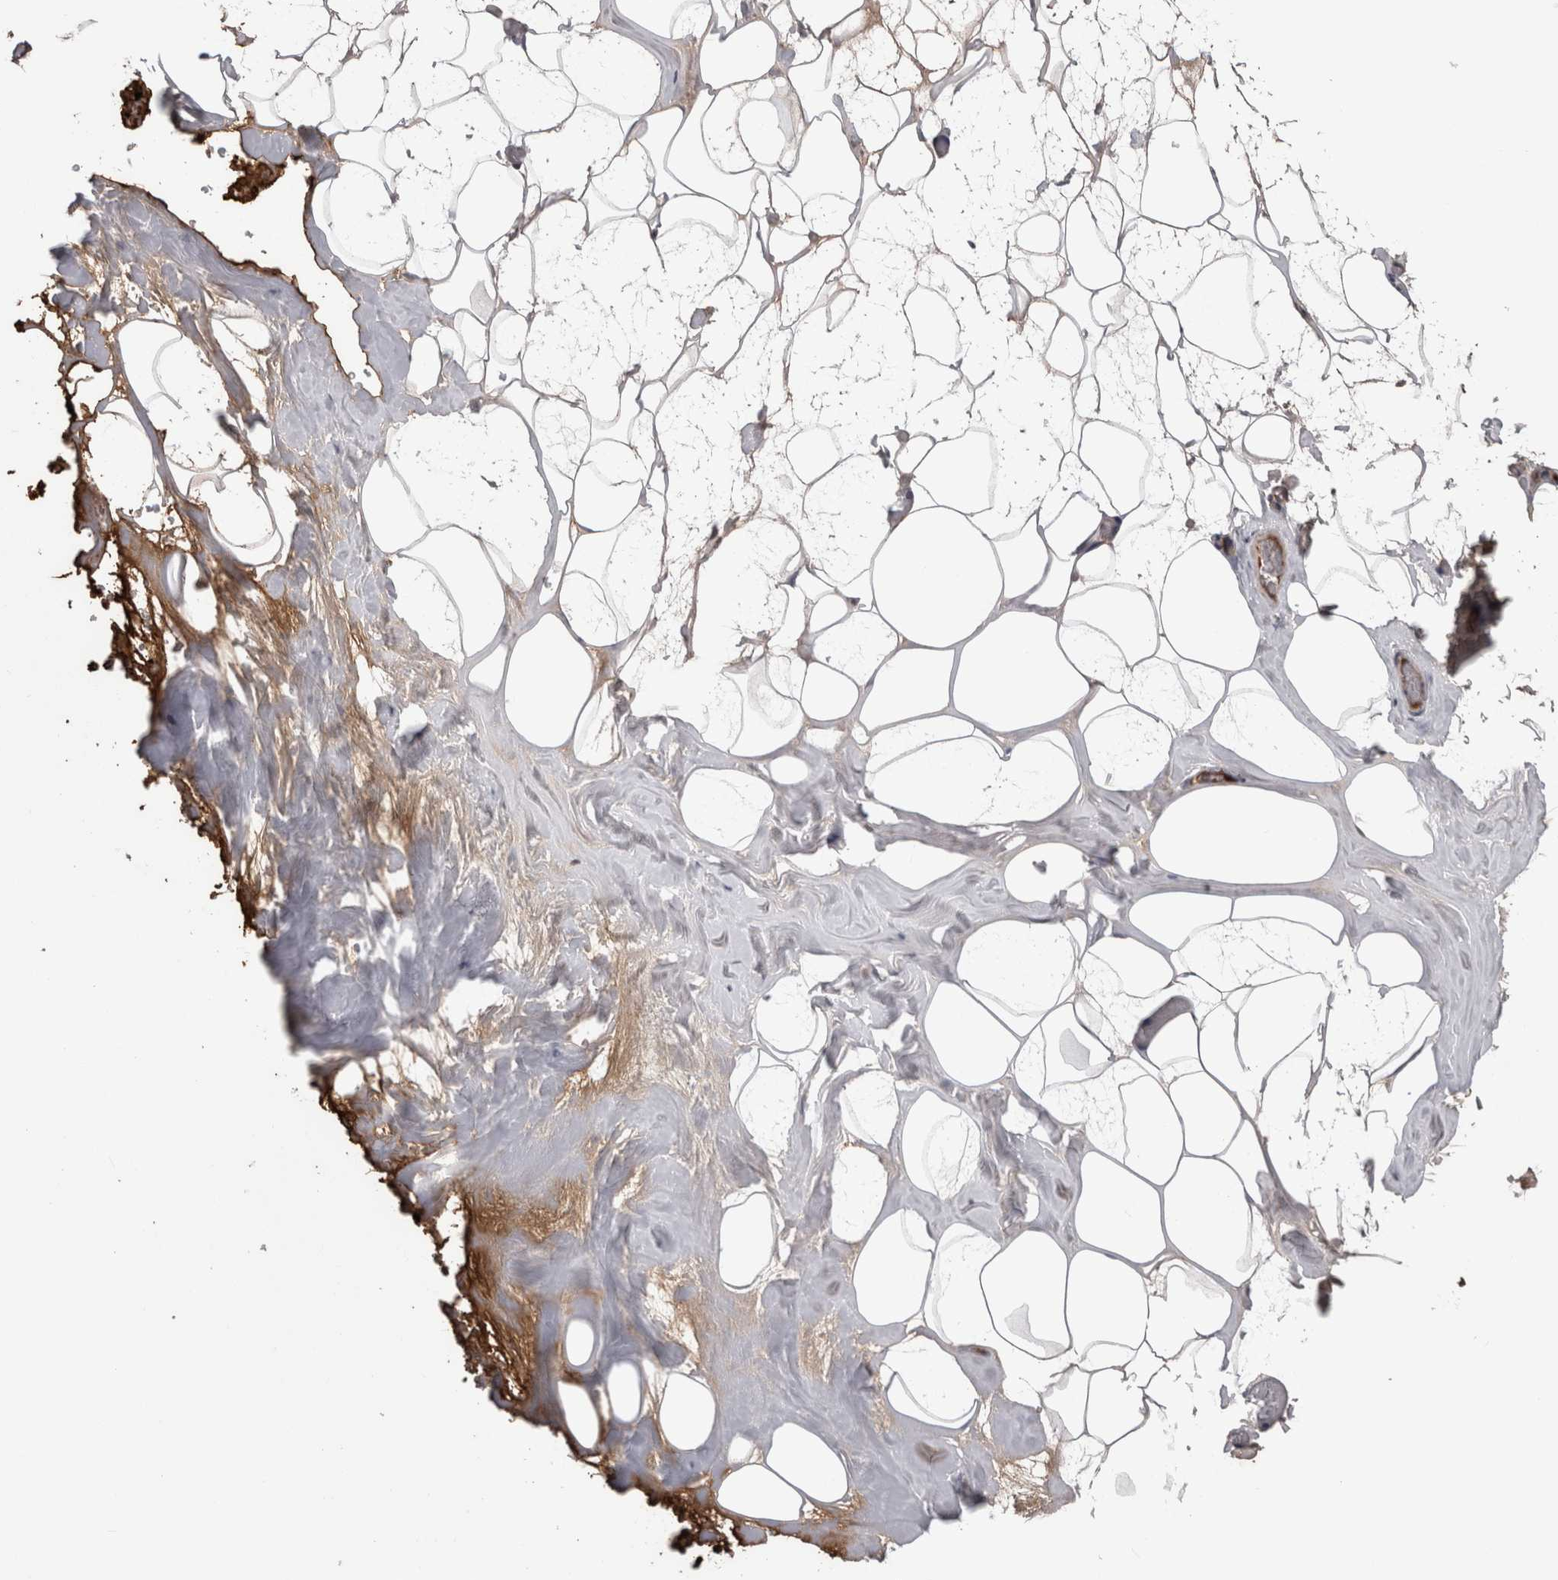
{"staining": {"intensity": "moderate", "quantity": ">75%", "location": "cytoplasmic/membranous"}, "tissue": "adipose tissue", "cell_type": "Adipocytes", "image_type": "normal", "snomed": [{"axis": "morphology", "description": "Normal tissue, NOS"}, {"axis": "morphology", "description": "Fibrosis, NOS"}, {"axis": "topography", "description": "Breast"}, {"axis": "topography", "description": "Adipose tissue"}], "caption": "Immunohistochemical staining of normal adipose tissue shows medium levels of moderate cytoplasmic/membranous staining in approximately >75% of adipocytes.", "gene": "STC1", "patient": {"sex": "female", "age": 39}}